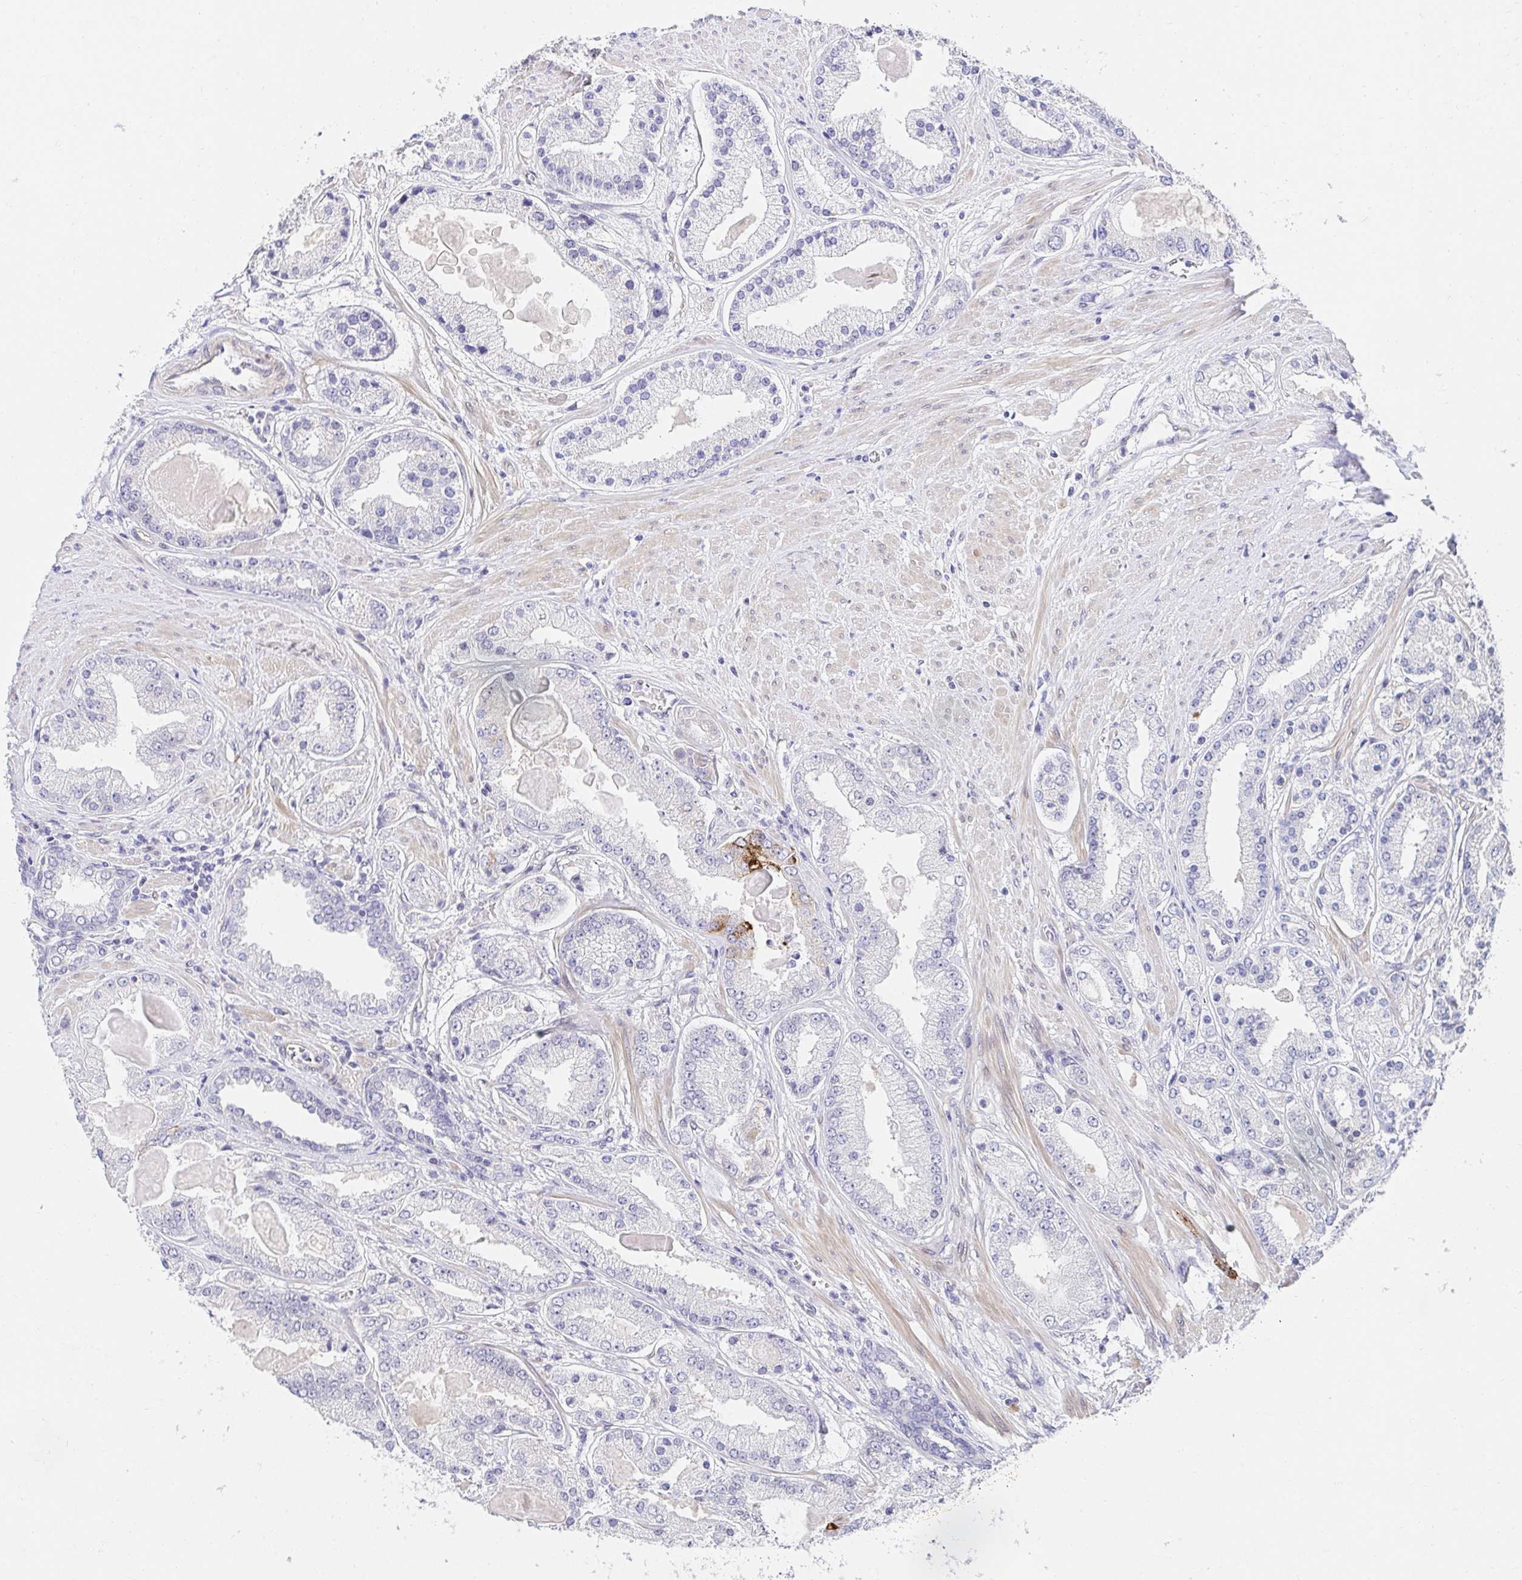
{"staining": {"intensity": "strong", "quantity": "<25%", "location": "cytoplasmic/membranous"}, "tissue": "prostate cancer", "cell_type": "Tumor cells", "image_type": "cancer", "snomed": [{"axis": "morphology", "description": "Adenocarcinoma, High grade"}, {"axis": "topography", "description": "Prostate"}], "caption": "A histopathology image showing strong cytoplasmic/membranous staining in approximately <25% of tumor cells in high-grade adenocarcinoma (prostate), as visualized by brown immunohistochemical staining.", "gene": "AKAP14", "patient": {"sex": "male", "age": 67}}